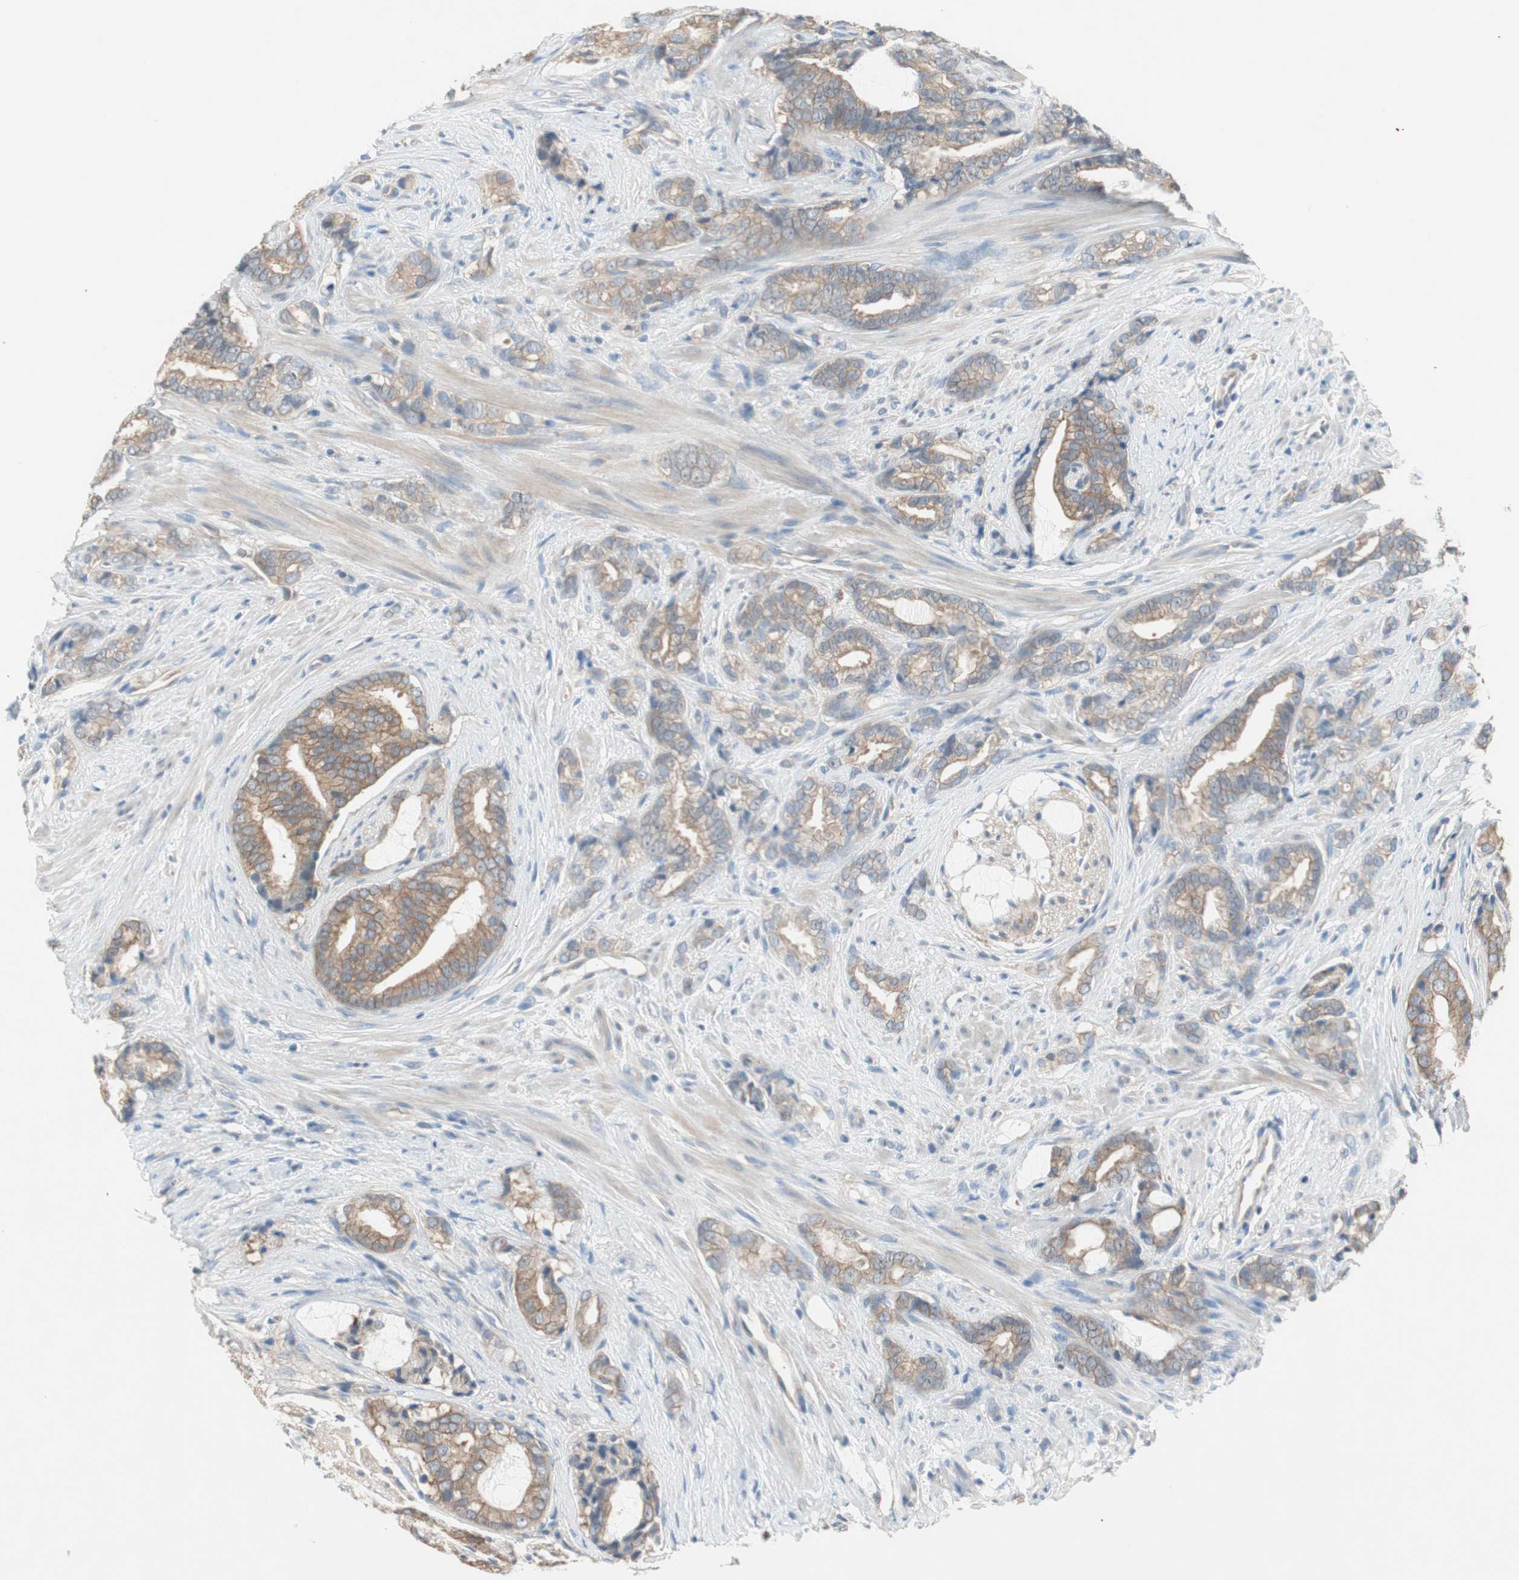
{"staining": {"intensity": "moderate", "quantity": "25%-75%", "location": "cytoplasmic/membranous"}, "tissue": "prostate cancer", "cell_type": "Tumor cells", "image_type": "cancer", "snomed": [{"axis": "morphology", "description": "Adenocarcinoma, Low grade"}, {"axis": "topography", "description": "Prostate"}], "caption": "DAB (3,3'-diaminobenzidine) immunohistochemical staining of adenocarcinoma (low-grade) (prostate) demonstrates moderate cytoplasmic/membranous protein positivity in about 25%-75% of tumor cells.", "gene": "GLUL", "patient": {"sex": "male", "age": 58}}